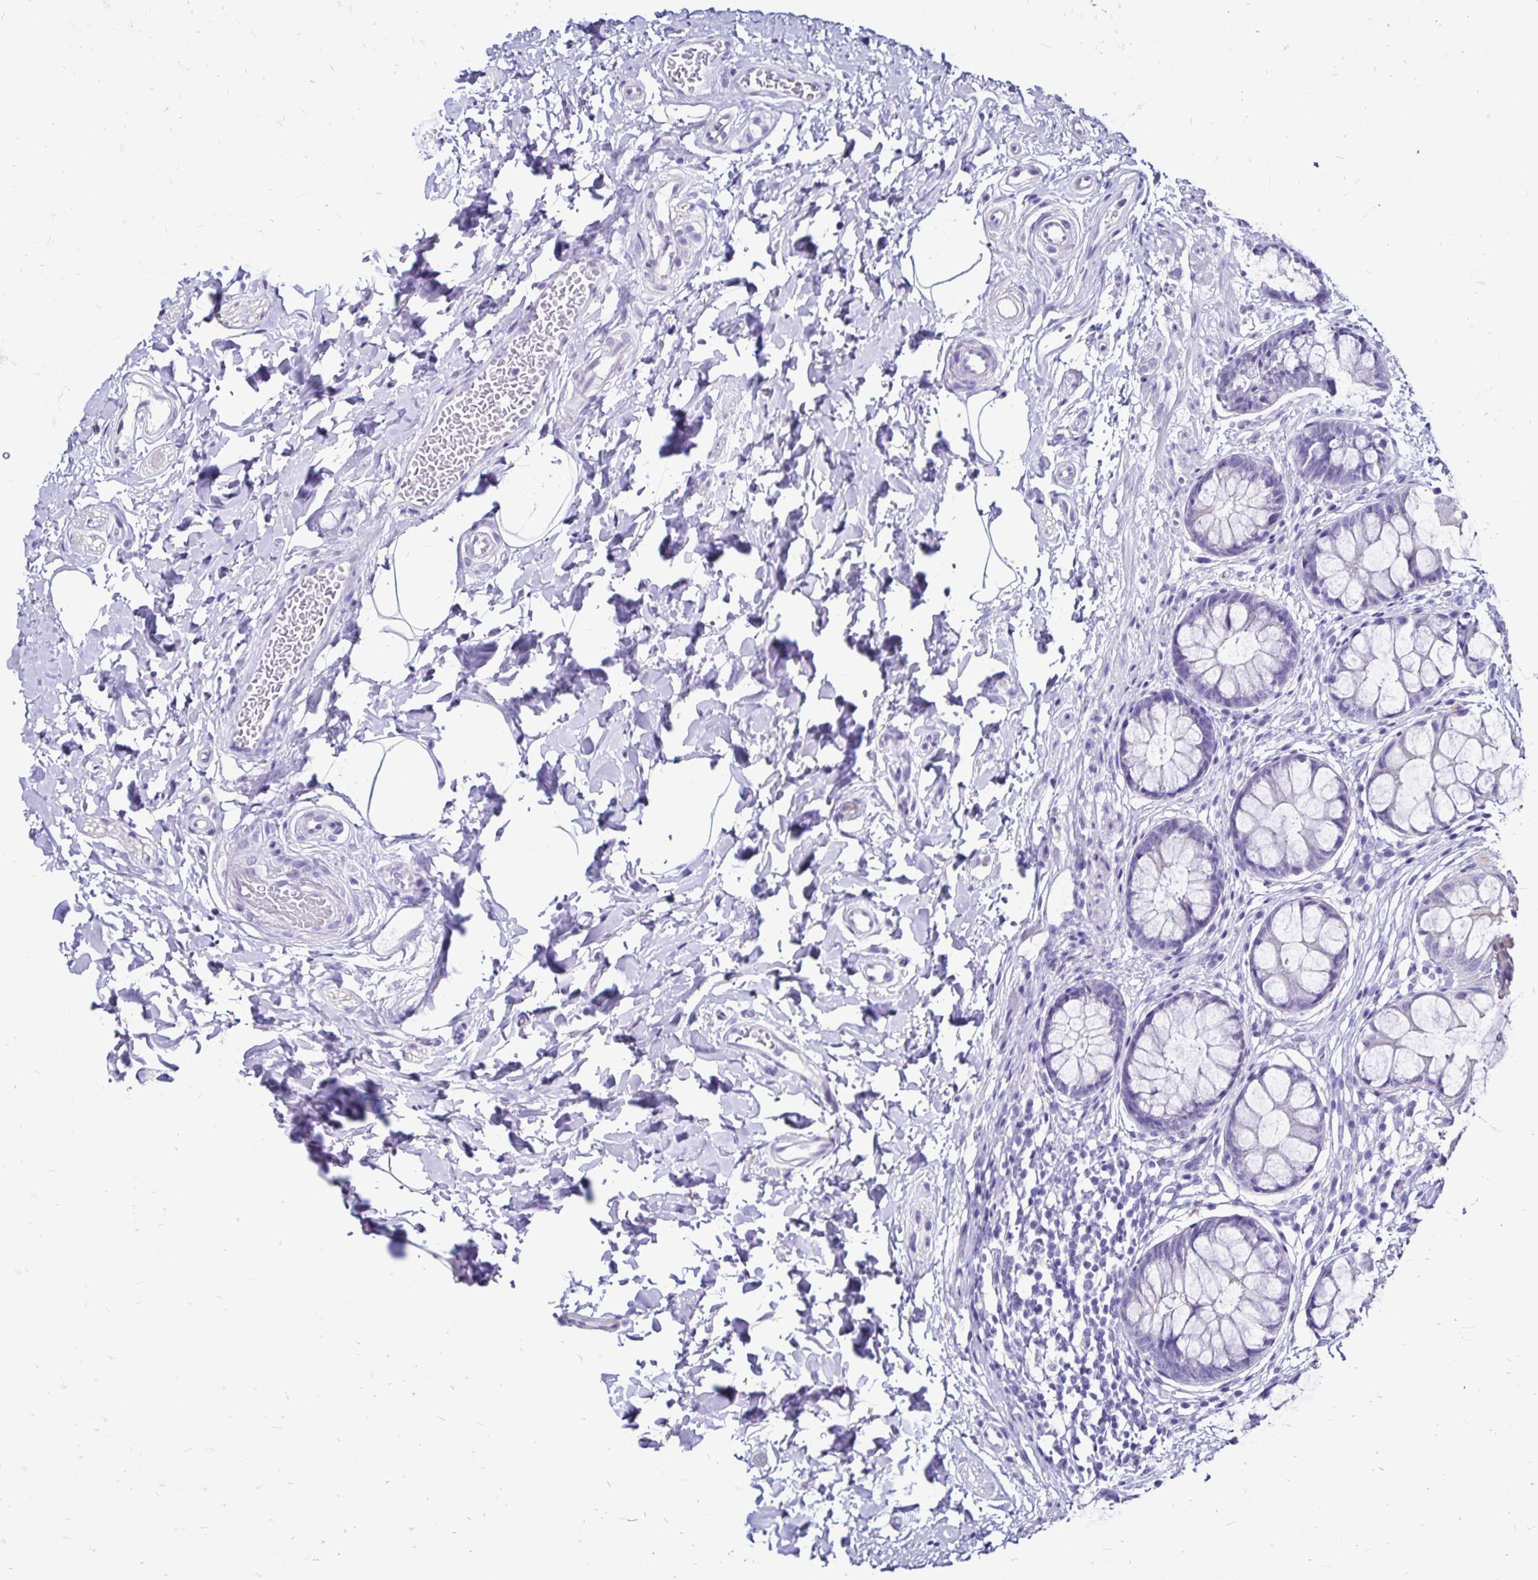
{"staining": {"intensity": "weak", "quantity": "<25%", "location": "cytoplasmic/membranous"}, "tissue": "rectum", "cell_type": "Glandular cells", "image_type": "normal", "snomed": [{"axis": "morphology", "description": "Normal tissue, NOS"}, {"axis": "topography", "description": "Rectum"}], "caption": "Immunohistochemical staining of normal human rectum shows no significant positivity in glandular cells. (DAB (3,3'-diaminobenzidine) immunohistochemistry (IHC) with hematoxylin counter stain).", "gene": "EVPL", "patient": {"sex": "female", "age": 62}}